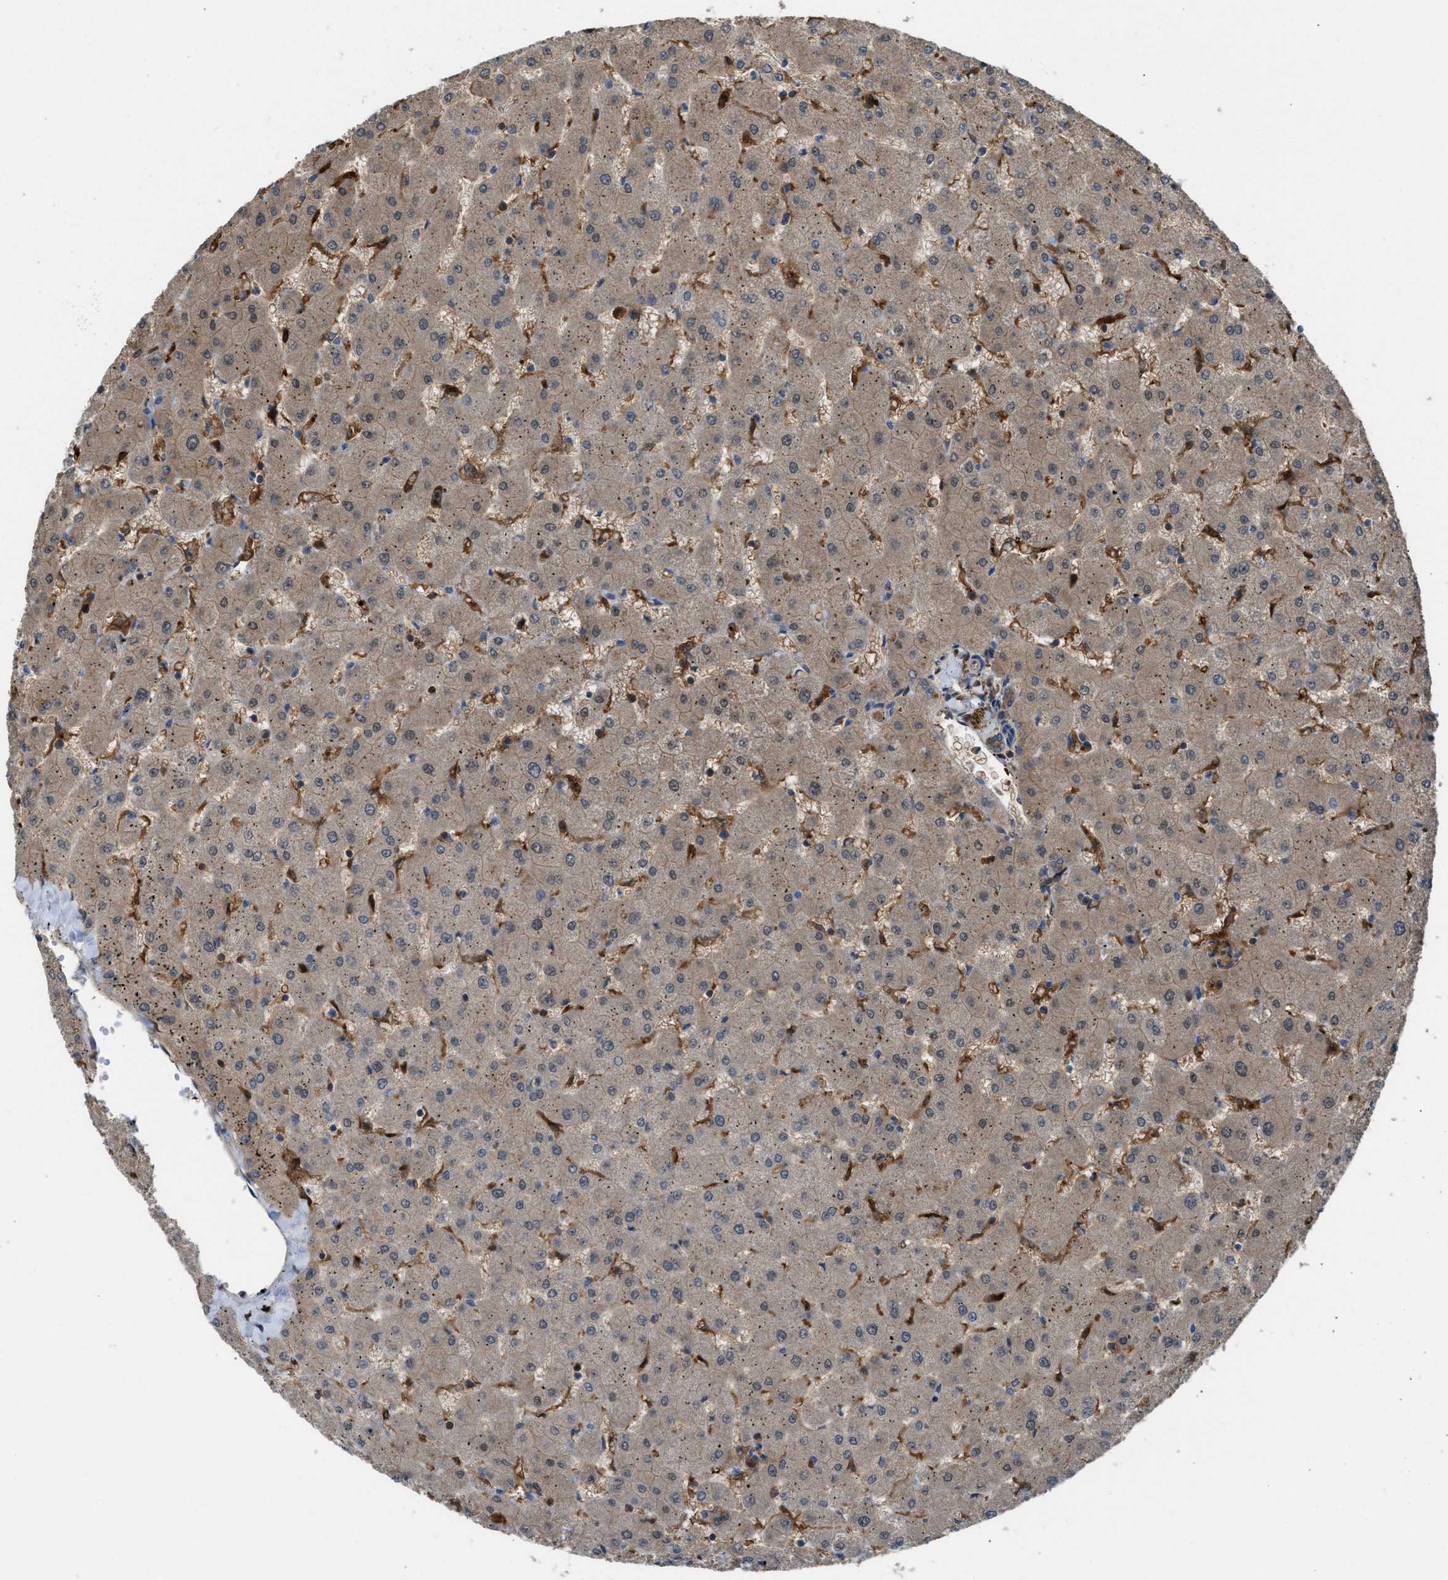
{"staining": {"intensity": "moderate", "quantity": ">75%", "location": "cytoplasmic/membranous"}, "tissue": "liver", "cell_type": "Cholangiocytes", "image_type": "normal", "snomed": [{"axis": "morphology", "description": "Normal tissue, NOS"}, {"axis": "topography", "description": "Liver"}], "caption": "Protein analysis of unremarkable liver displays moderate cytoplasmic/membranous positivity in about >75% of cholangiocytes.", "gene": "TPK1", "patient": {"sex": "female", "age": 63}}